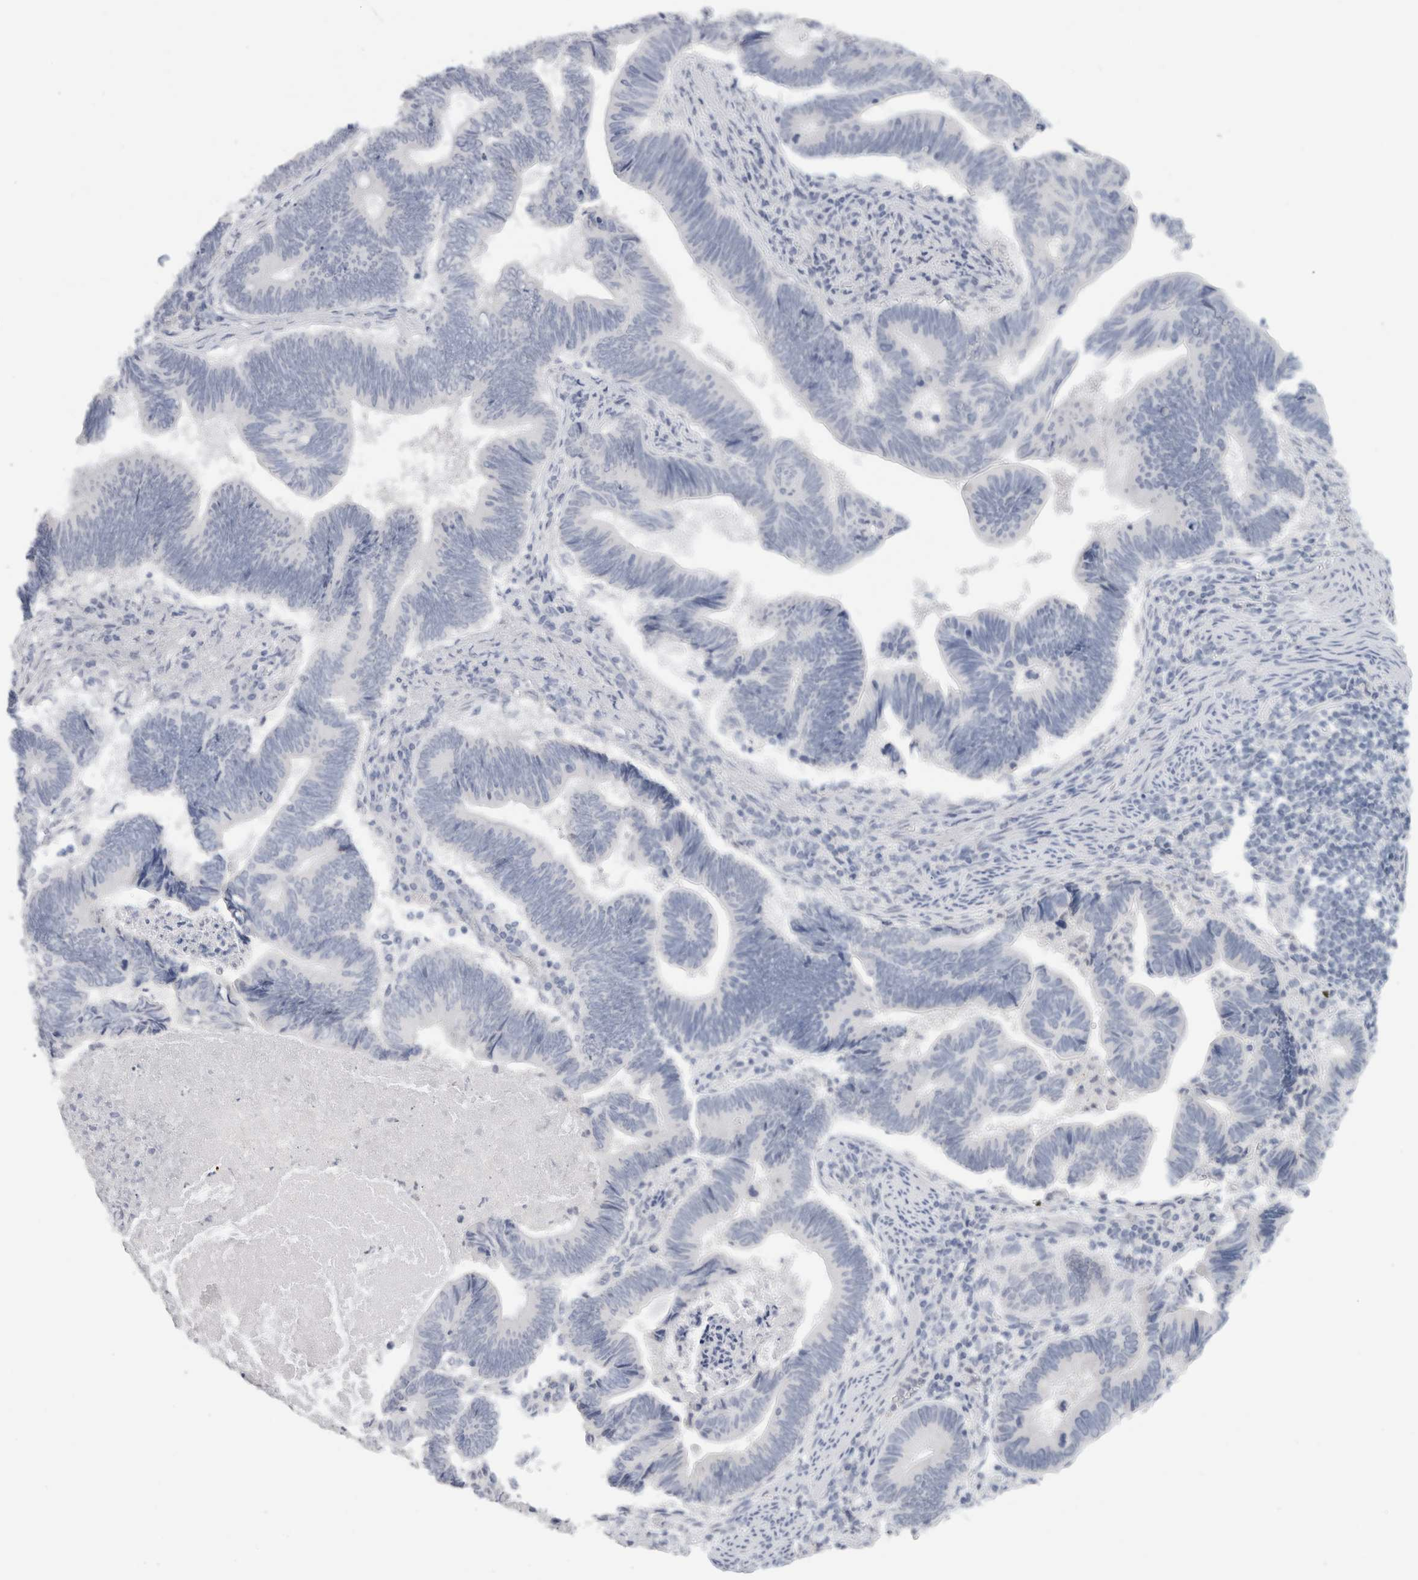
{"staining": {"intensity": "negative", "quantity": "none", "location": "none"}, "tissue": "pancreatic cancer", "cell_type": "Tumor cells", "image_type": "cancer", "snomed": [{"axis": "morphology", "description": "Adenocarcinoma, NOS"}, {"axis": "topography", "description": "Pancreas"}], "caption": "Adenocarcinoma (pancreatic) was stained to show a protein in brown. There is no significant expression in tumor cells.", "gene": "FMR1NB", "patient": {"sex": "female", "age": 70}}